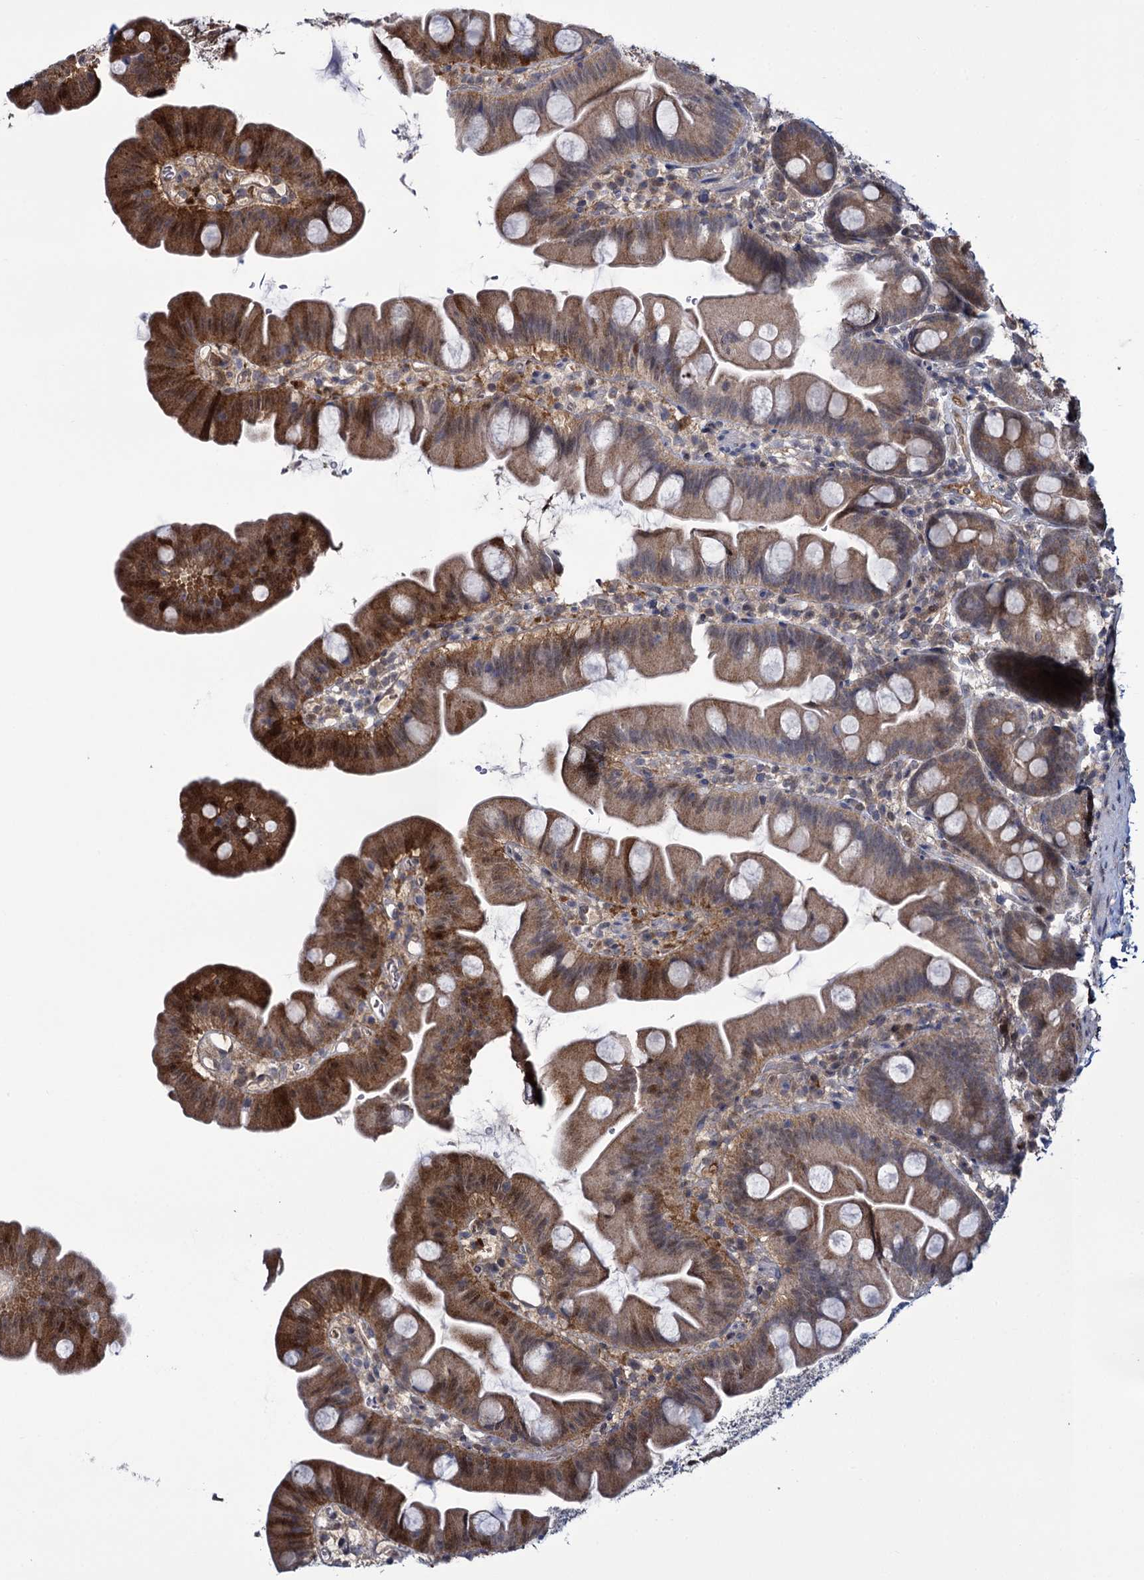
{"staining": {"intensity": "moderate", "quantity": "25%-75%", "location": "cytoplasmic/membranous"}, "tissue": "small intestine", "cell_type": "Glandular cells", "image_type": "normal", "snomed": [{"axis": "morphology", "description": "Normal tissue, NOS"}, {"axis": "topography", "description": "Small intestine"}], "caption": "DAB (3,3'-diaminobenzidine) immunohistochemical staining of benign human small intestine reveals moderate cytoplasmic/membranous protein staining in approximately 25%-75% of glandular cells.", "gene": "GLO1", "patient": {"sex": "female", "age": 68}}